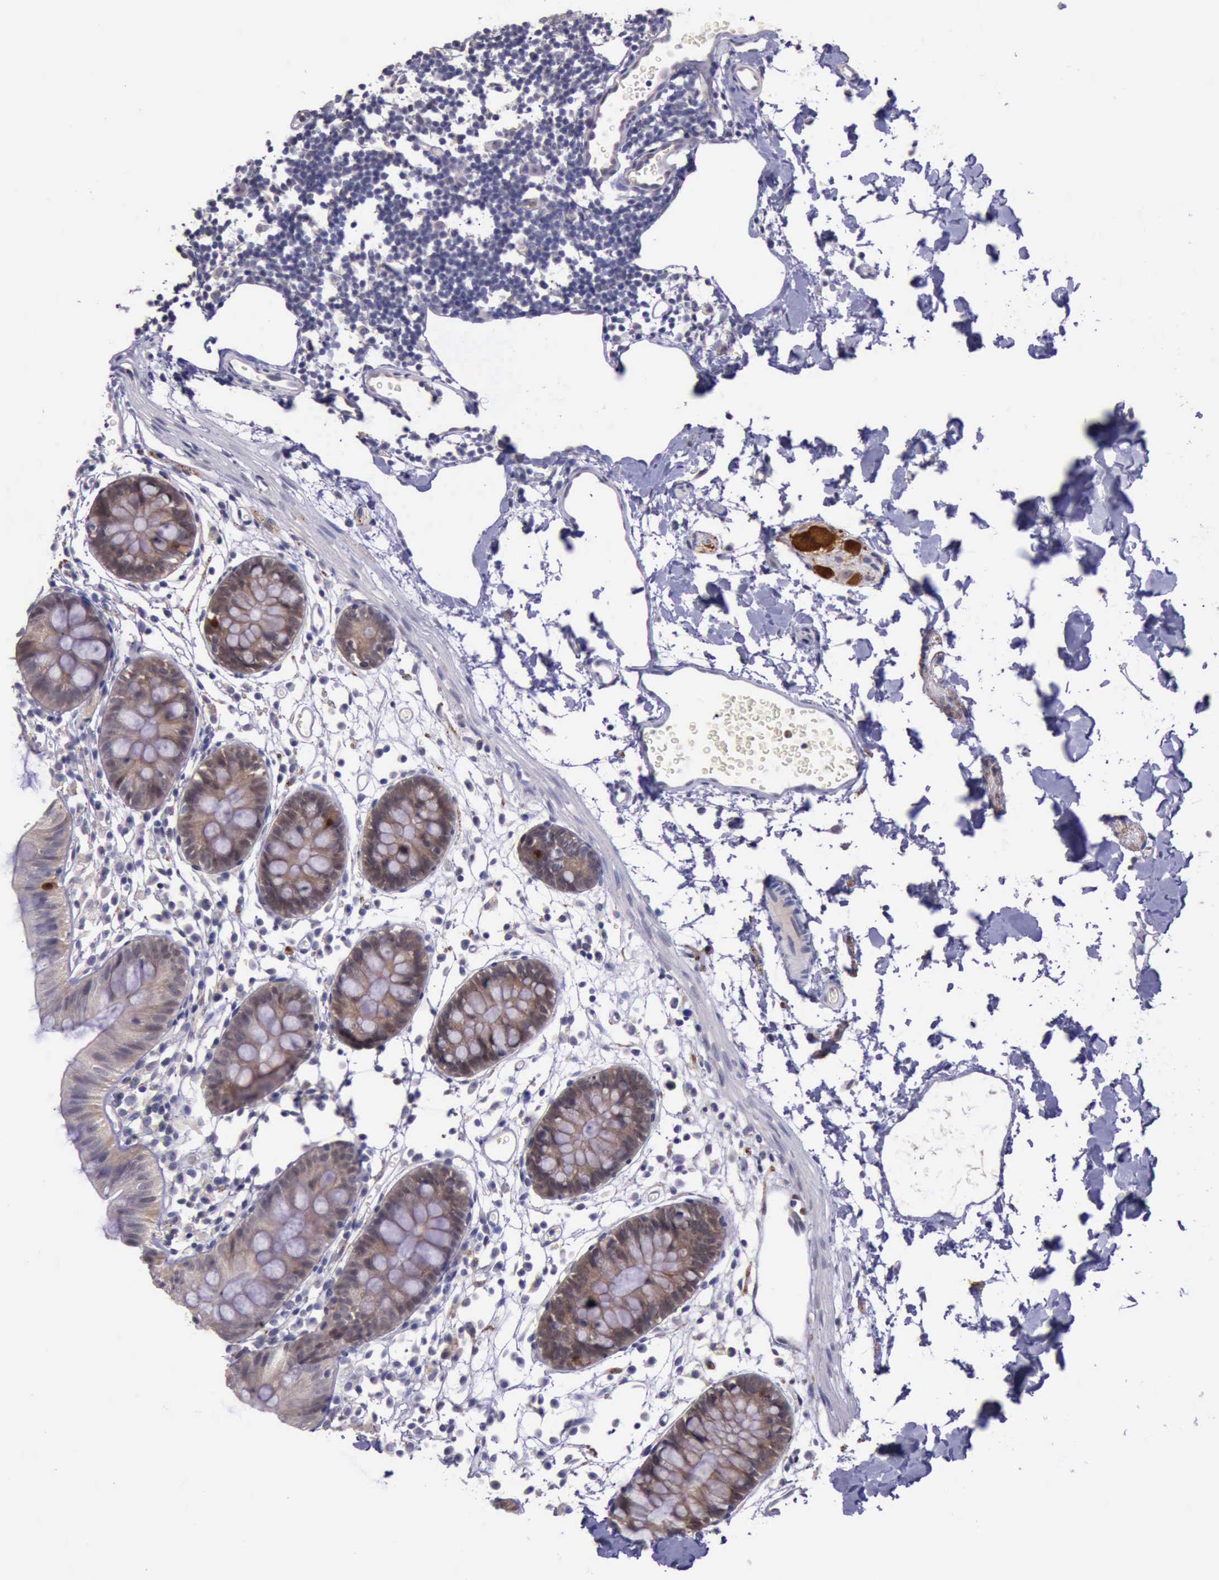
{"staining": {"intensity": "negative", "quantity": "none", "location": "none"}, "tissue": "colon", "cell_type": "Endothelial cells", "image_type": "normal", "snomed": [{"axis": "morphology", "description": "Normal tissue, NOS"}, {"axis": "topography", "description": "Colon"}], "caption": "This is a photomicrograph of IHC staining of normal colon, which shows no positivity in endothelial cells. The staining was performed using DAB to visualize the protein expression in brown, while the nuclei were stained in blue with hematoxylin (Magnification: 20x).", "gene": "PLEK2", "patient": {"sex": "male", "age": 14}}